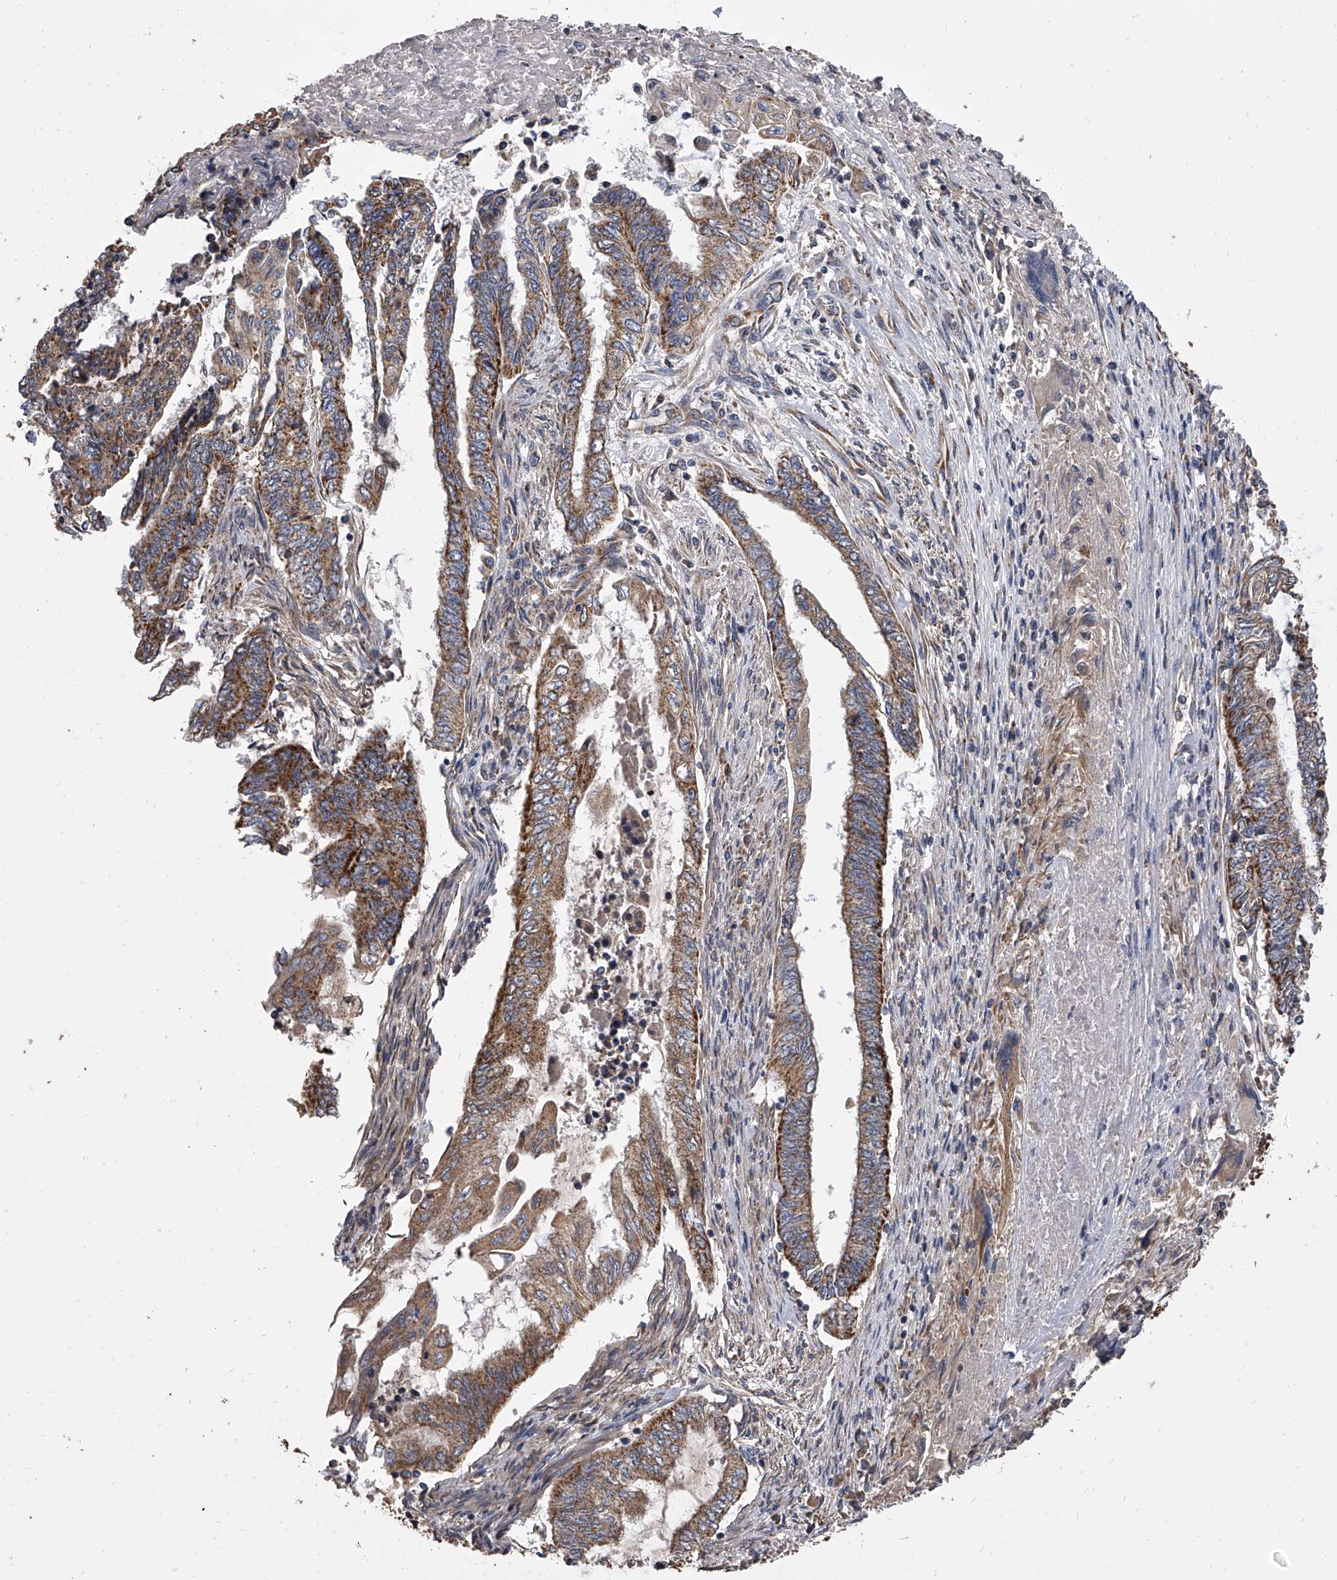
{"staining": {"intensity": "strong", "quantity": ">75%", "location": "cytoplasmic/membranous"}, "tissue": "endometrial cancer", "cell_type": "Tumor cells", "image_type": "cancer", "snomed": [{"axis": "morphology", "description": "Adenocarcinoma, NOS"}, {"axis": "topography", "description": "Uterus"}, {"axis": "topography", "description": "Endometrium"}], "caption": "Immunohistochemistry (IHC) image of human endometrial adenocarcinoma stained for a protein (brown), which displays high levels of strong cytoplasmic/membranous expression in approximately >75% of tumor cells.", "gene": "MRPL28", "patient": {"sex": "female", "age": 70}}